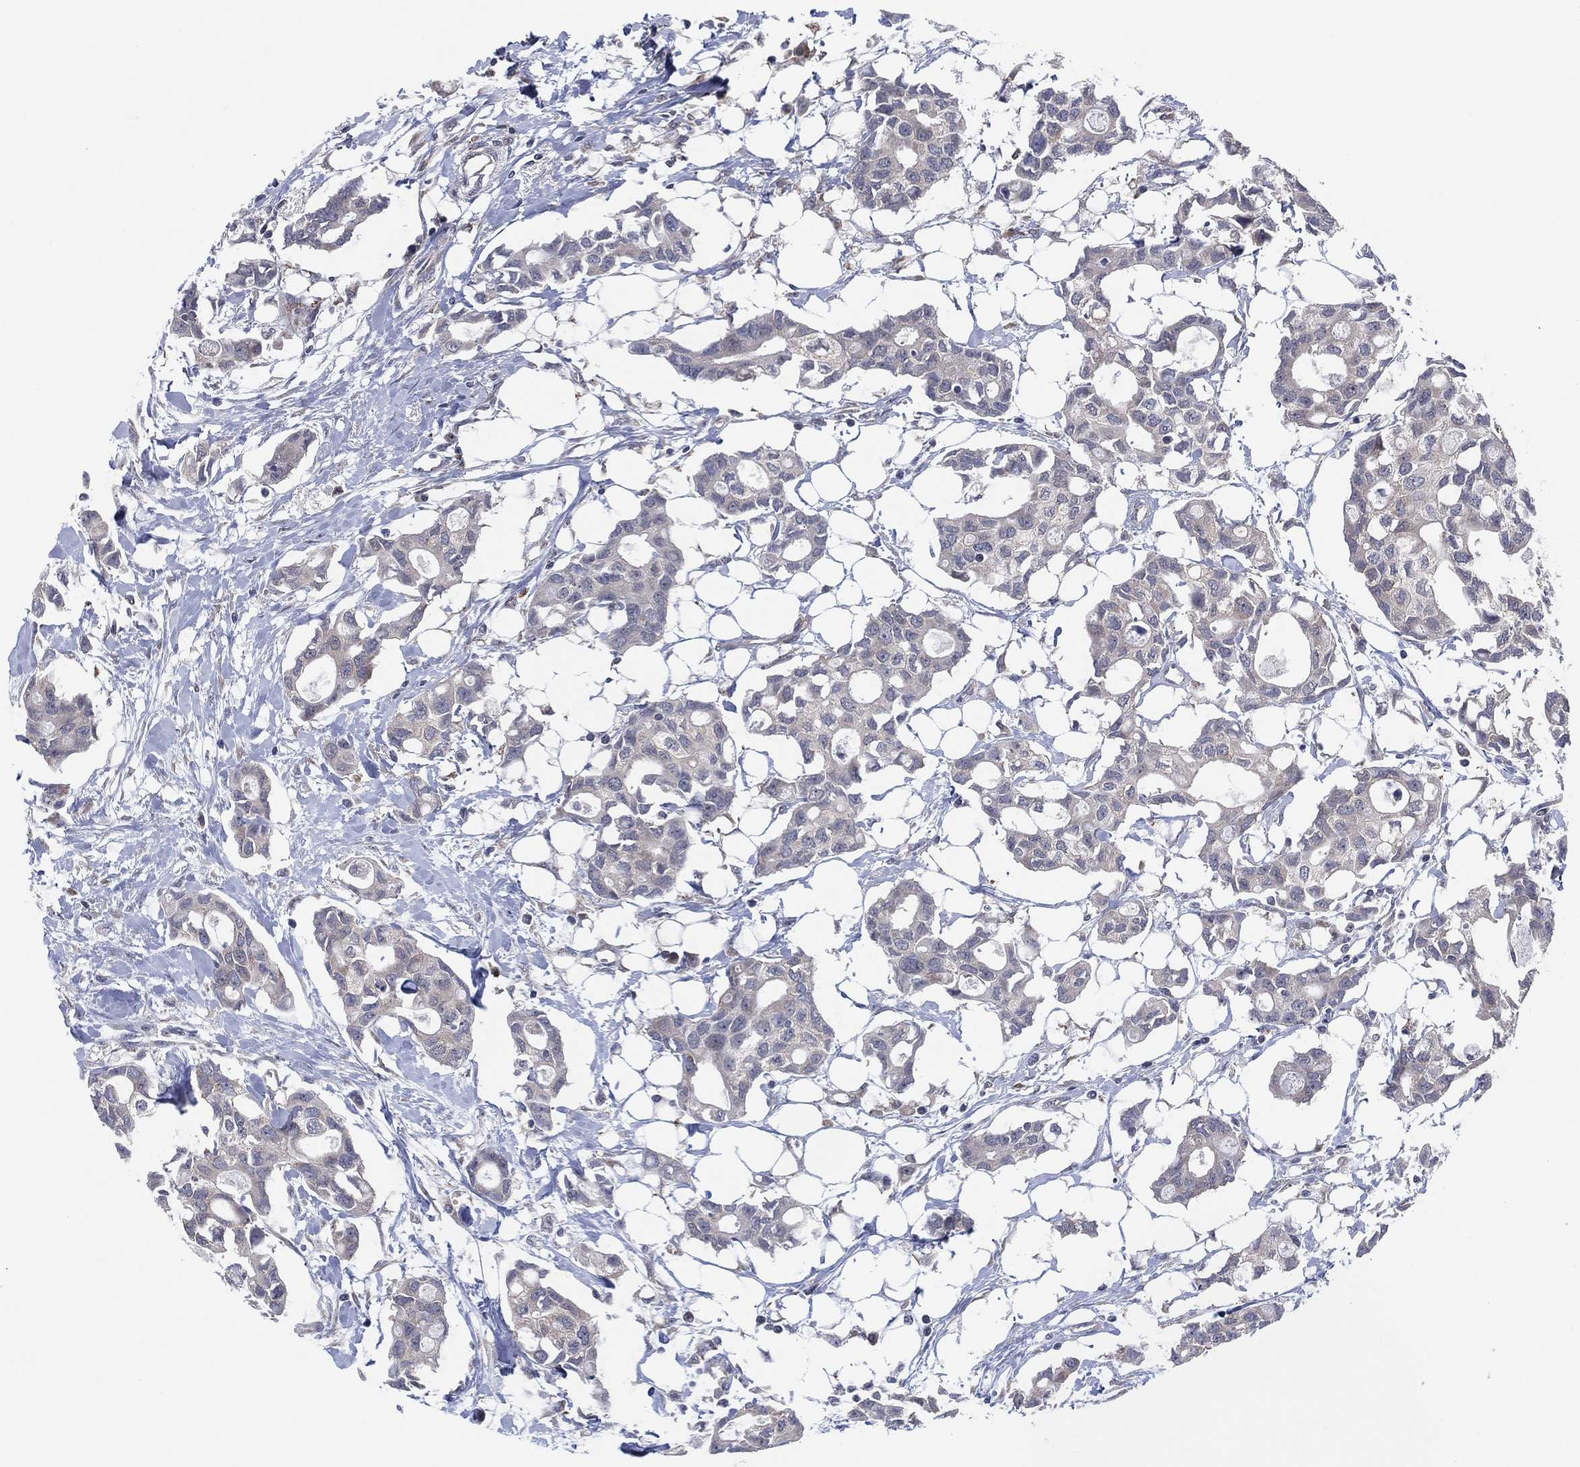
{"staining": {"intensity": "negative", "quantity": "none", "location": "none"}, "tissue": "breast cancer", "cell_type": "Tumor cells", "image_type": "cancer", "snomed": [{"axis": "morphology", "description": "Duct carcinoma"}, {"axis": "topography", "description": "Breast"}], "caption": "A micrograph of breast infiltrating ductal carcinoma stained for a protein shows no brown staining in tumor cells. (Immunohistochemistry (ihc), brightfield microscopy, high magnification).", "gene": "FAM104A", "patient": {"sex": "female", "age": 83}}